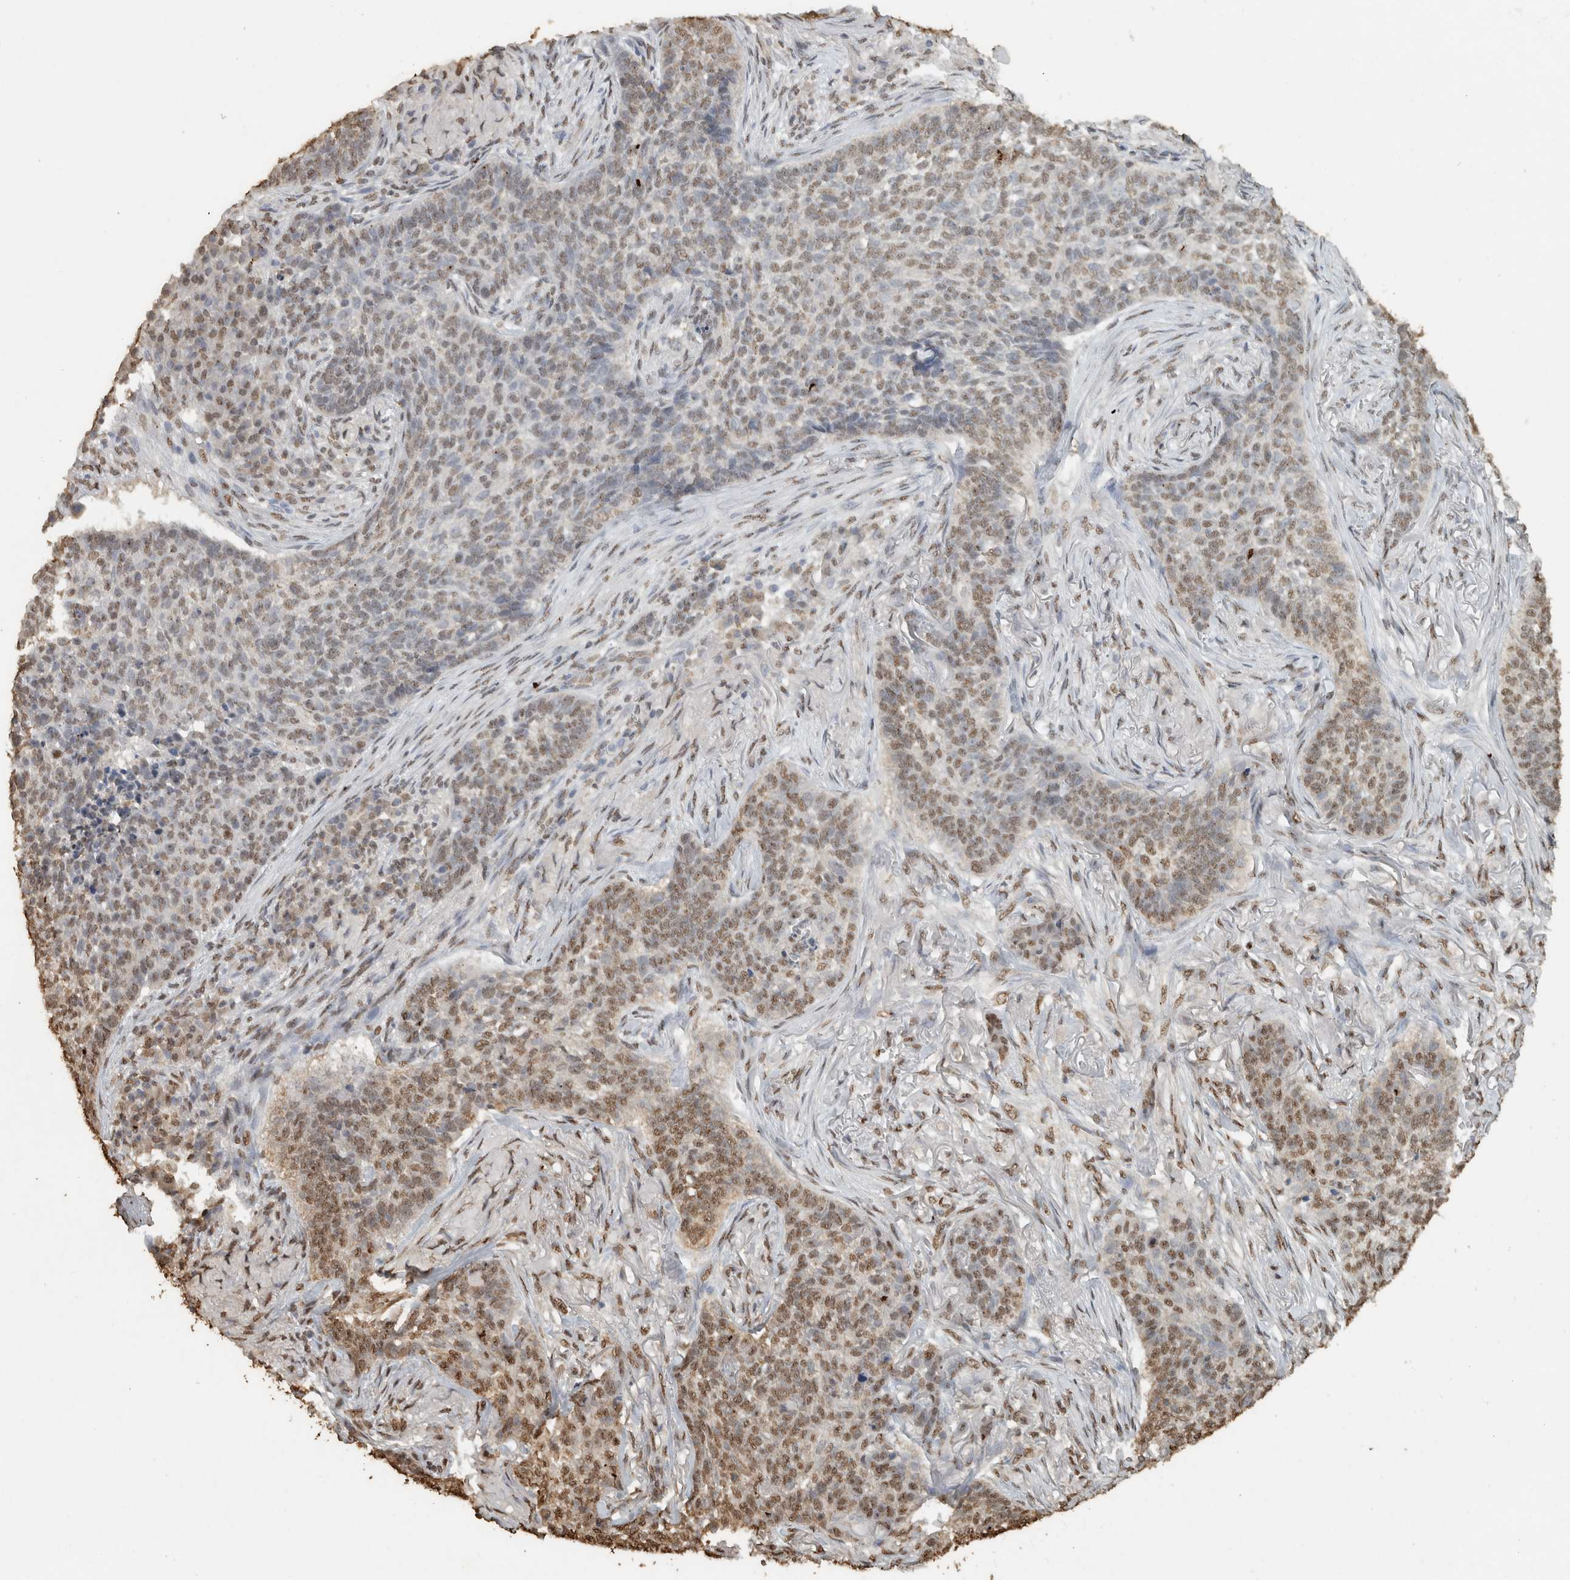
{"staining": {"intensity": "moderate", "quantity": ">75%", "location": "nuclear"}, "tissue": "skin cancer", "cell_type": "Tumor cells", "image_type": "cancer", "snomed": [{"axis": "morphology", "description": "Basal cell carcinoma"}, {"axis": "topography", "description": "Skin"}], "caption": "A brown stain shows moderate nuclear expression of a protein in human skin basal cell carcinoma tumor cells. The staining was performed using DAB (3,3'-diaminobenzidine), with brown indicating positive protein expression. Nuclei are stained blue with hematoxylin.", "gene": "HAND2", "patient": {"sex": "male", "age": 85}}